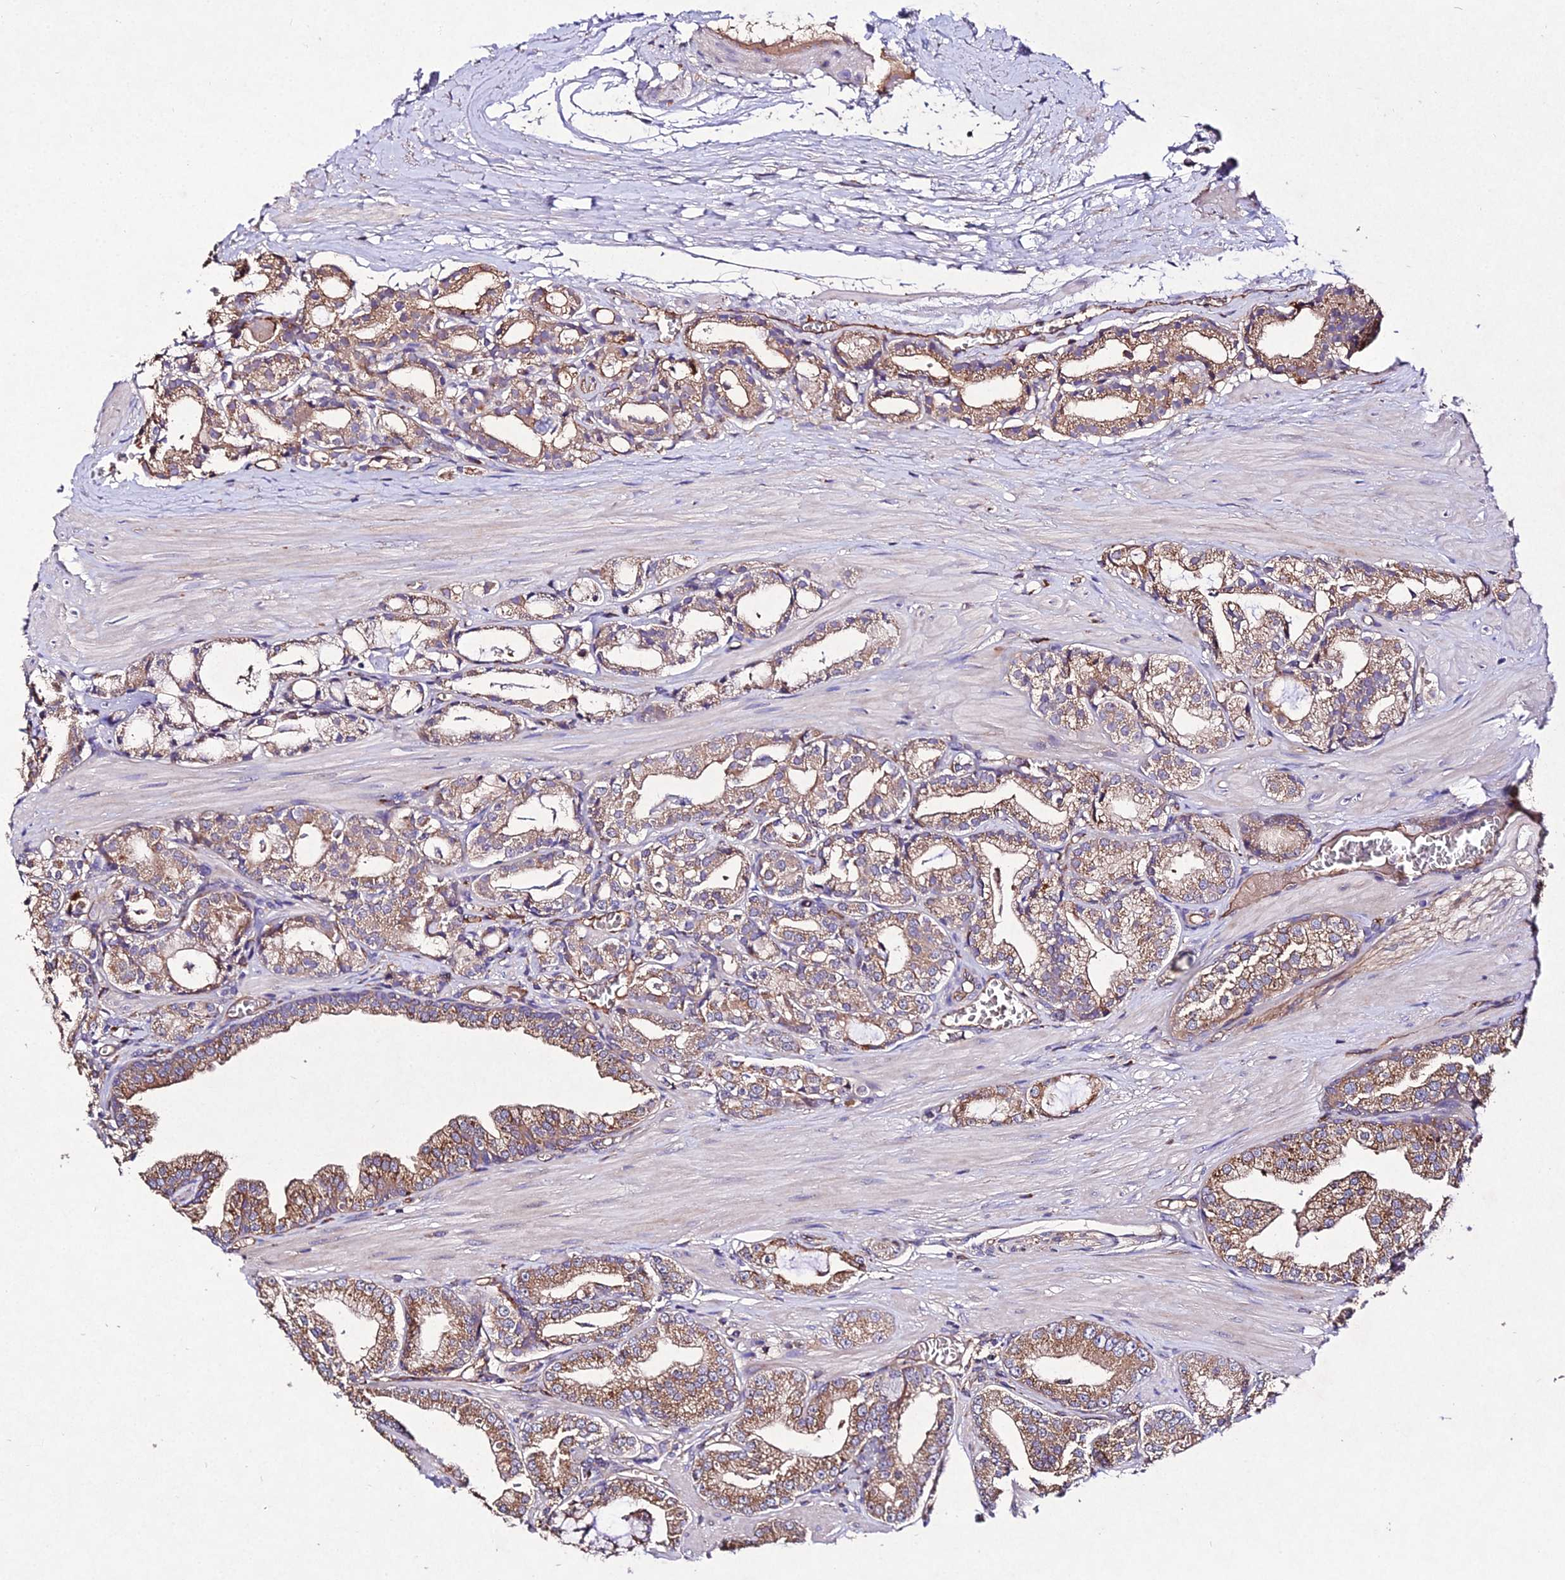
{"staining": {"intensity": "moderate", "quantity": ">75%", "location": "cytoplasmic/membranous"}, "tissue": "prostate cancer", "cell_type": "Tumor cells", "image_type": "cancer", "snomed": [{"axis": "morphology", "description": "Adenocarcinoma, High grade"}, {"axis": "topography", "description": "Prostate"}], "caption": "Adenocarcinoma (high-grade) (prostate) was stained to show a protein in brown. There is medium levels of moderate cytoplasmic/membranous expression in about >75% of tumor cells.", "gene": "AP3M2", "patient": {"sex": "male", "age": 71}}